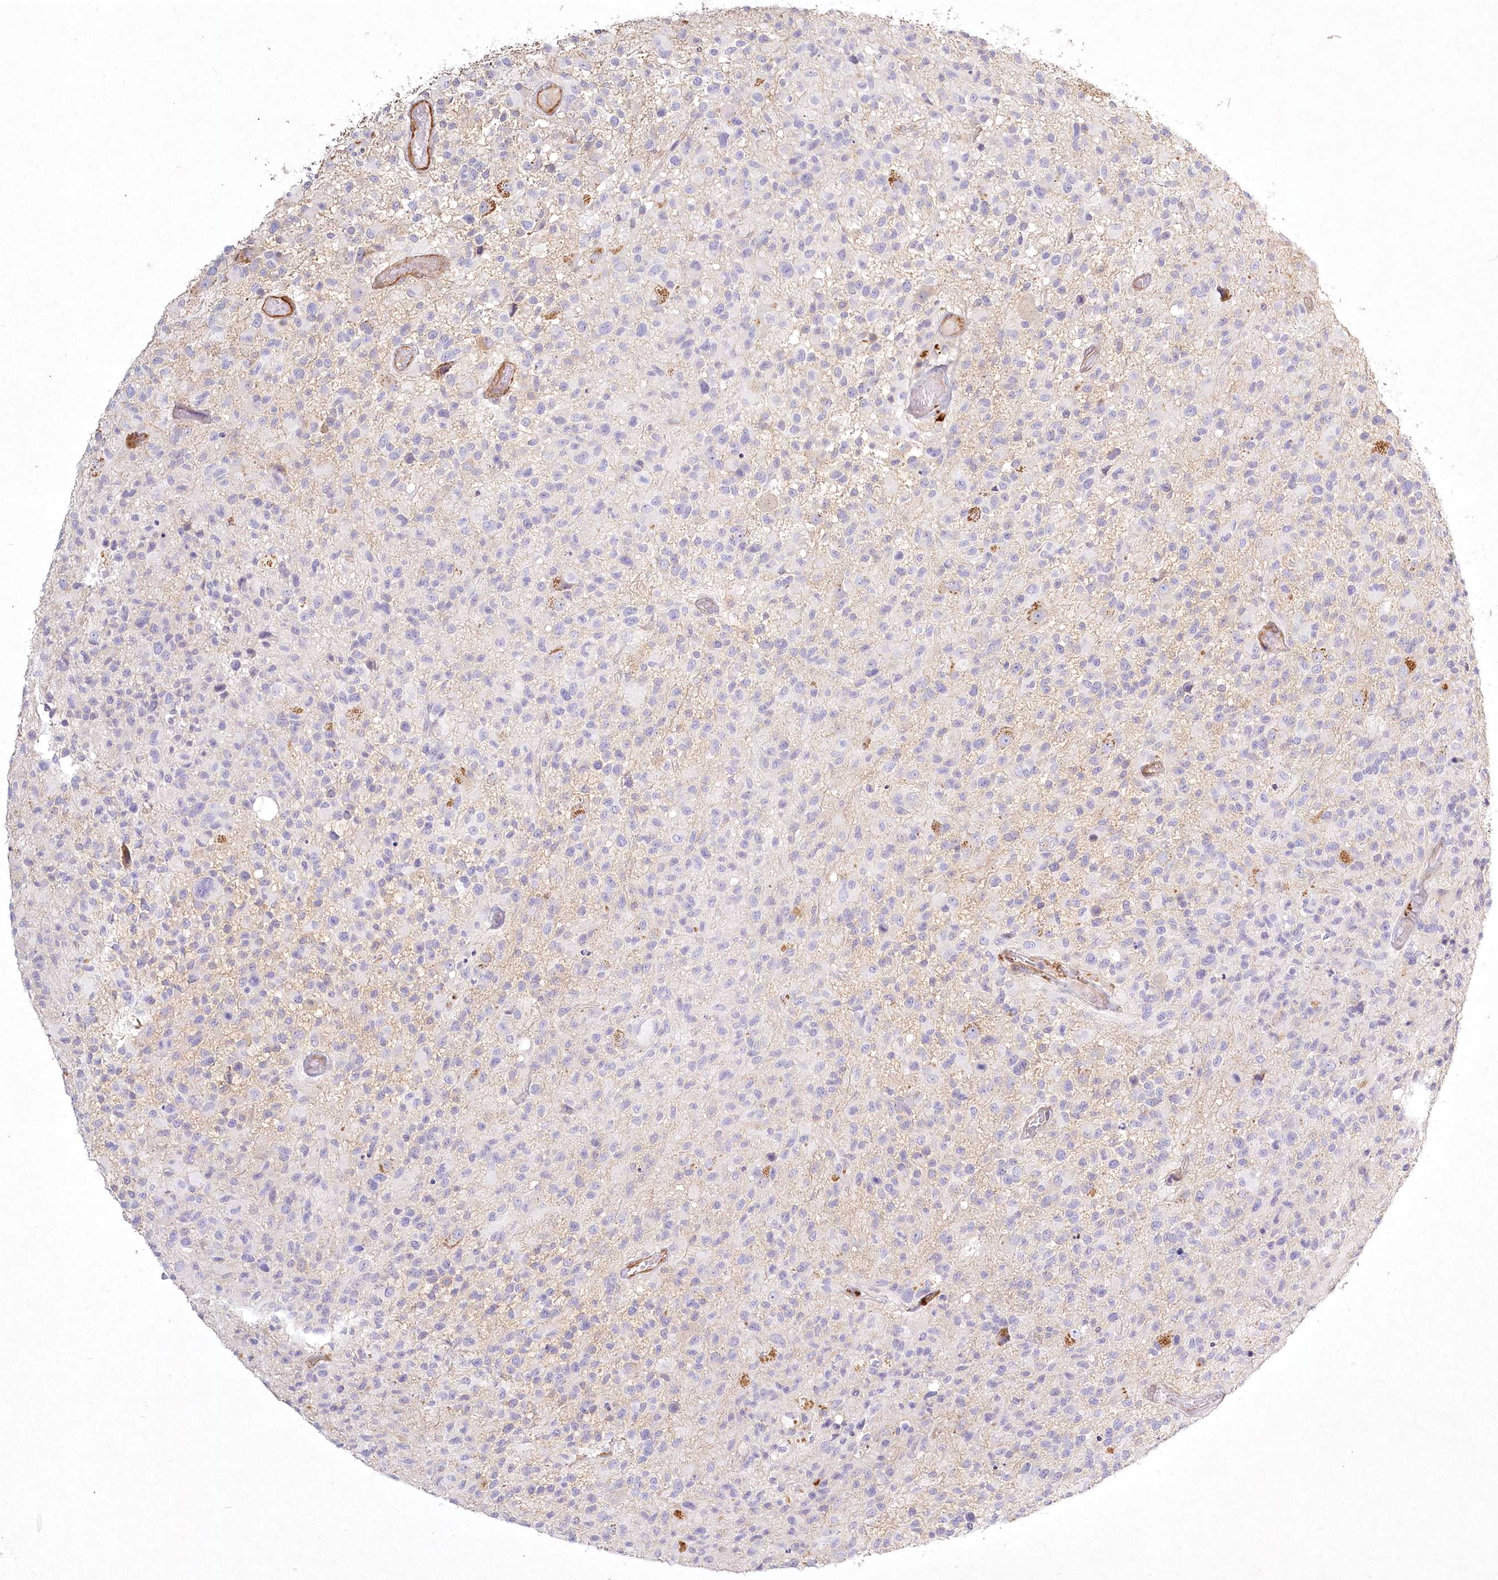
{"staining": {"intensity": "negative", "quantity": "none", "location": "none"}, "tissue": "glioma", "cell_type": "Tumor cells", "image_type": "cancer", "snomed": [{"axis": "morphology", "description": "Glioma, malignant, High grade"}, {"axis": "morphology", "description": "Glioblastoma, NOS"}, {"axis": "topography", "description": "Brain"}], "caption": "The image demonstrates no significant expression in tumor cells of high-grade glioma (malignant).", "gene": "INPP4B", "patient": {"sex": "male", "age": 60}}